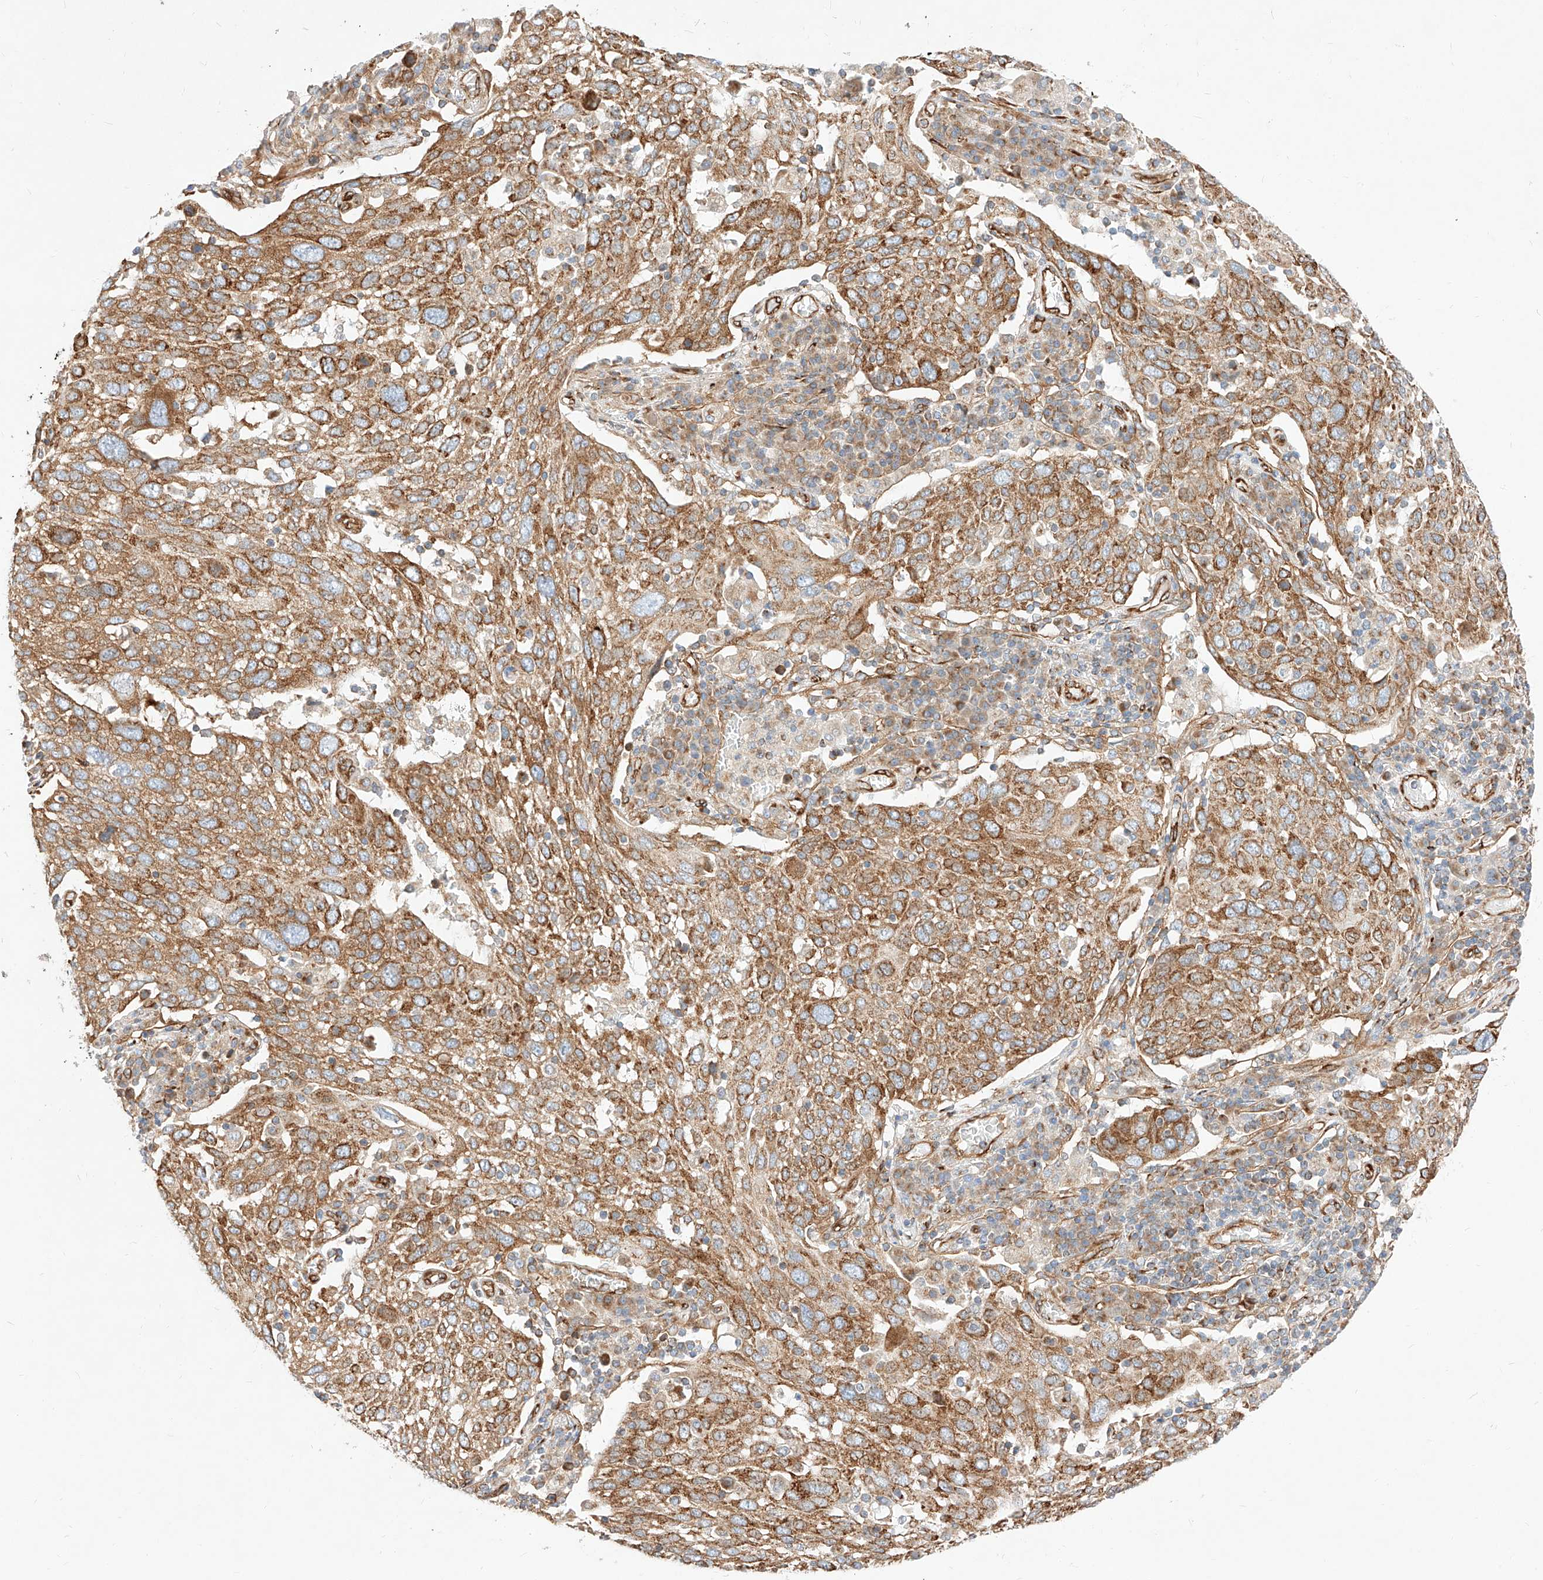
{"staining": {"intensity": "moderate", "quantity": ">75%", "location": "cytoplasmic/membranous"}, "tissue": "lung cancer", "cell_type": "Tumor cells", "image_type": "cancer", "snomed": [{"axis": "morphology", "description": "Squamous cell carcinoma, NOS"}, {"axis": "topography", "description": "Lung"}], "caption": "A brown stain shows moderate cytoplasmic/membranous expression of a protein in lung cancer tumor cells.", "gene": "CSGALNACT2", "patient": {"sex": "male", "age": 65}}